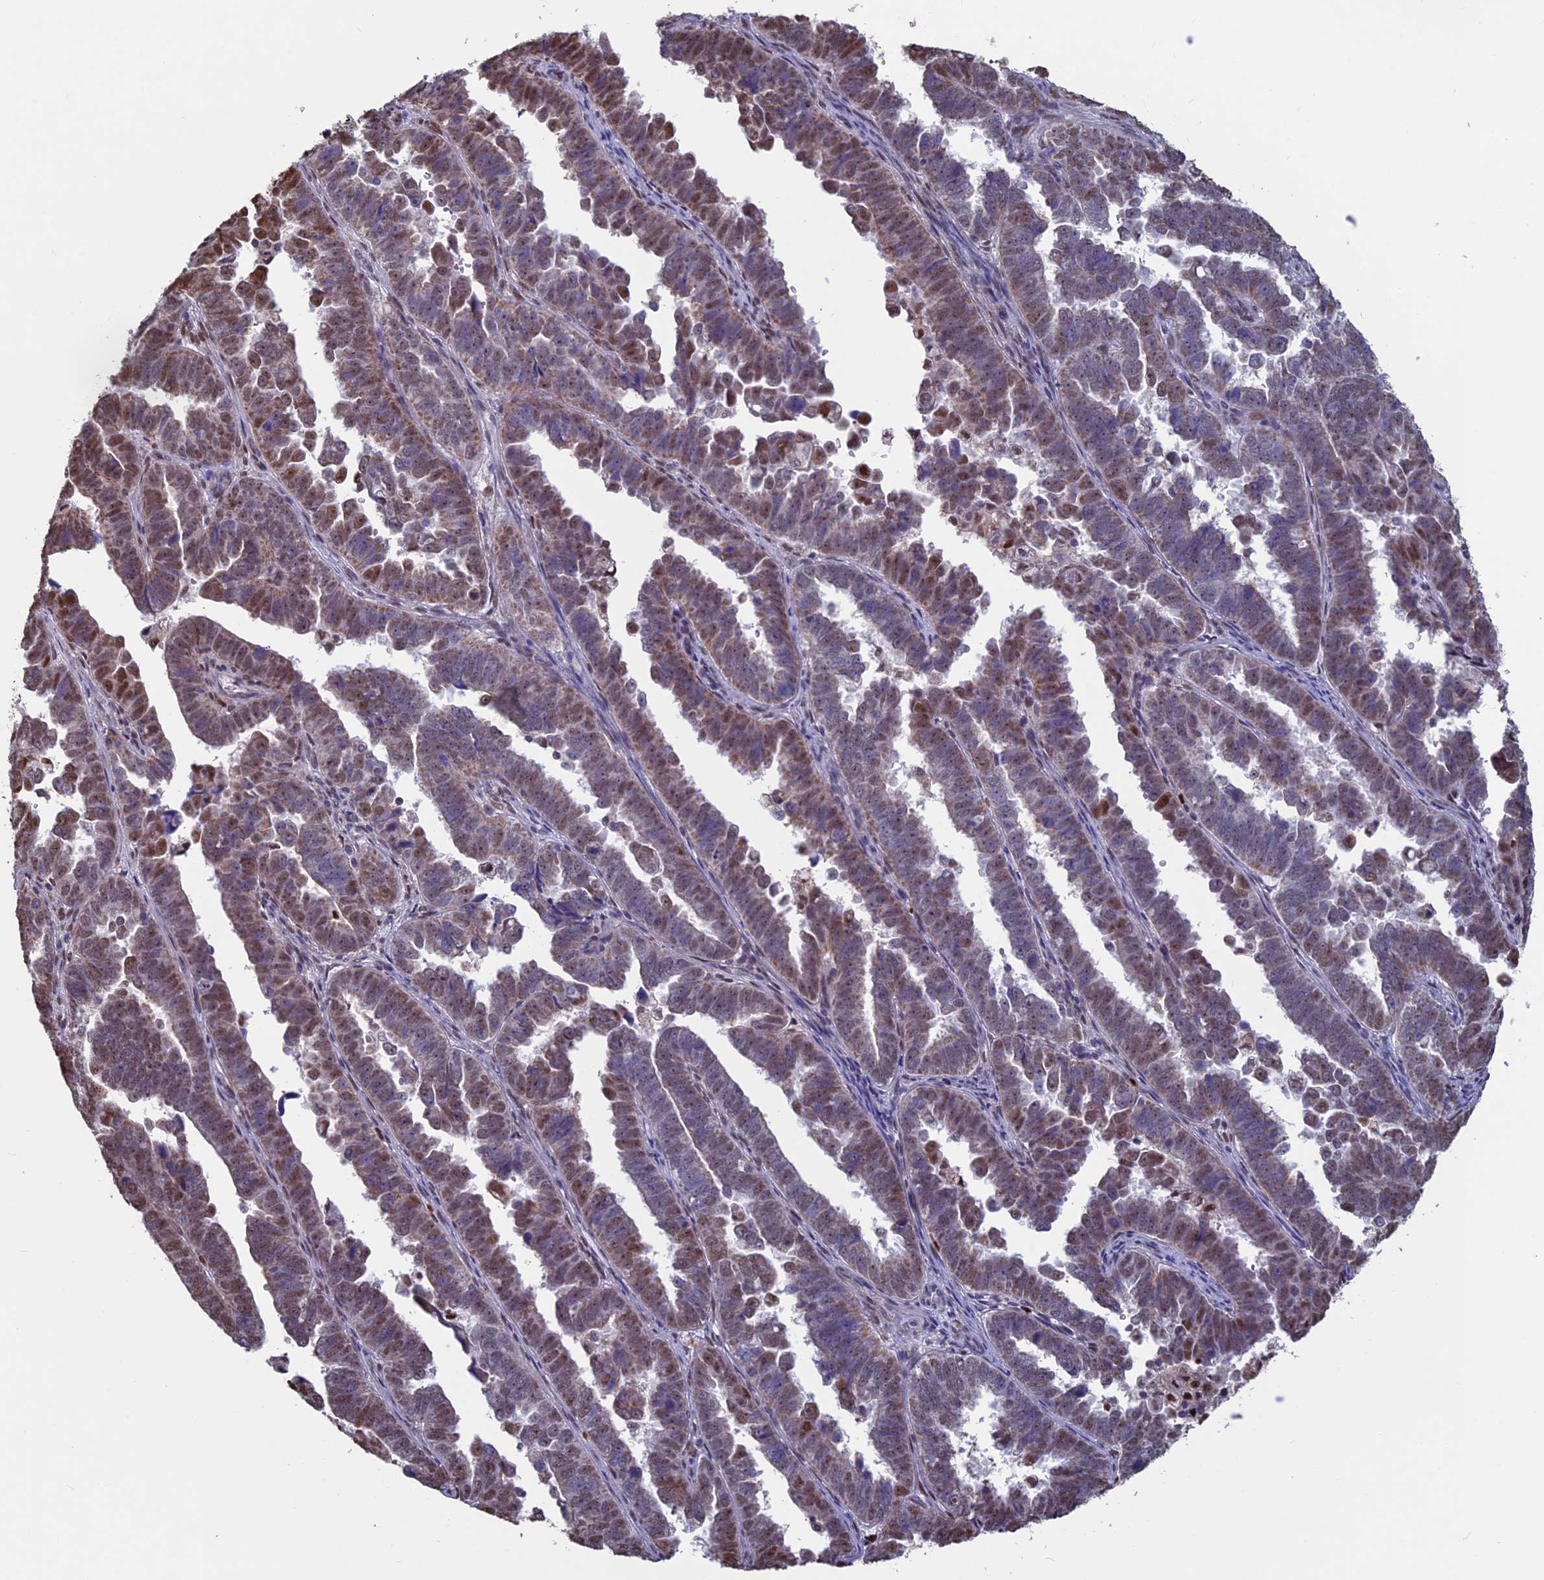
{"staining": {"intensity": "moderate", "quantity": "25%-75%", "location": "nuclear"}, "tissue": "endometrial cancer", "cell_type": "Tumor cells", "image_type": "cancer", "snomed": [{"axis": "morphology", "description": "Adenocarcinoma, NOS"}, {"axis": "topography", "description": "Endometrium"}], "caption": "Endometrial cancer (adenocarcinoma) stained with DAB (3,3'-diaminobenzidine) immunohistochemistry (IHC) shows medium levels of moderate nuclear staining in approximately 25%-75% of tumor cells.", "gene": "ACSS1", "patient": {"sex": "female", "age": 75}}